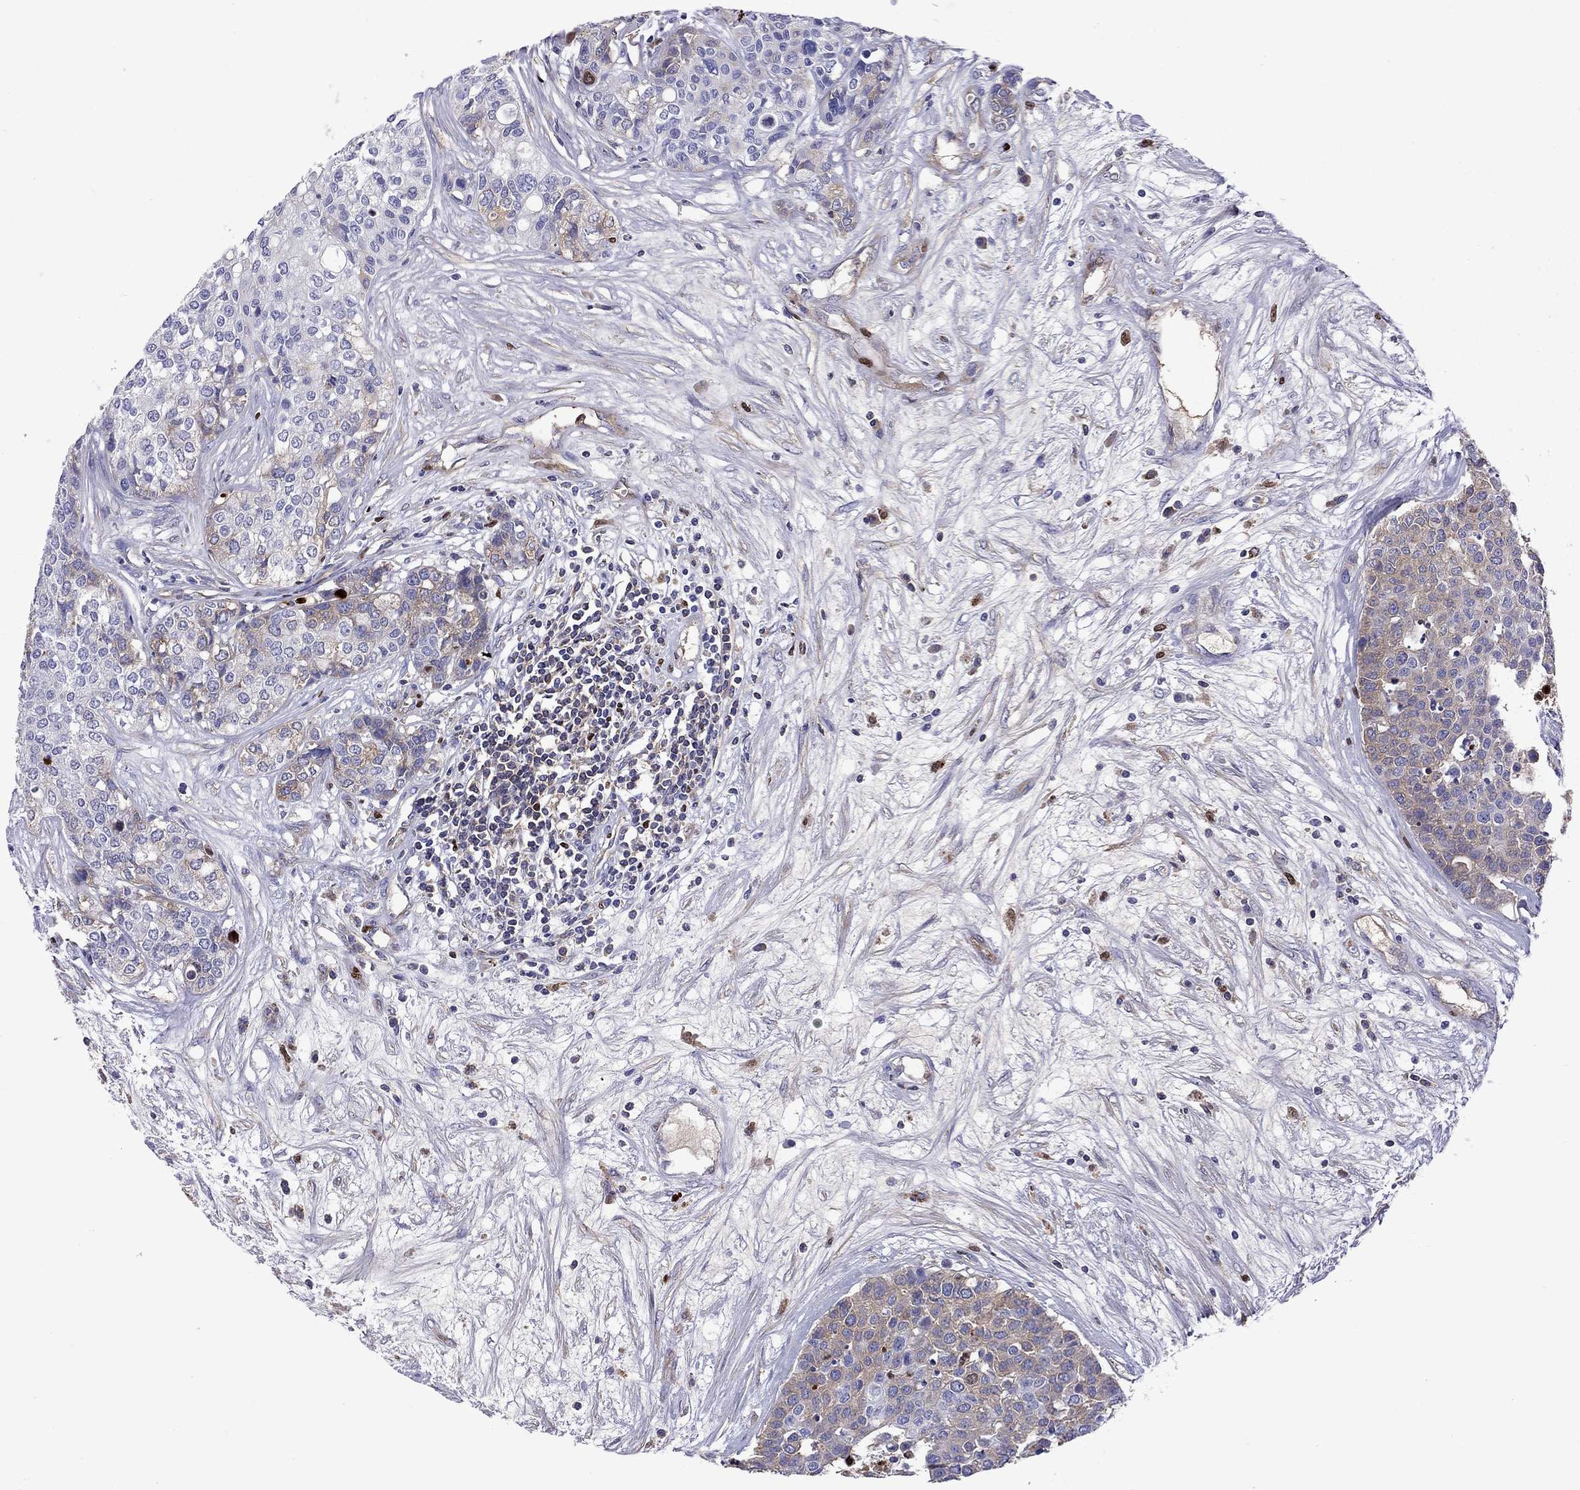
{"staining": {"intensity": "weak", "quantity": "<25%", "location": "cytoplasmic/membranous"}, "tissue": "carcinoid", "cell_type": "Tumor cells", "image_type": "cancer", "snomed": [{"axis": "morphology", "description": "Carcinoid, malignant, NOS"}, {"axis": "topography", "description": "Colon"}], "caption": "The micrograph shows no staining of tumor cells in malignant carcinoid.", "gene": "SERPINA3", "patient": {"sex": "male", "age": 81}}